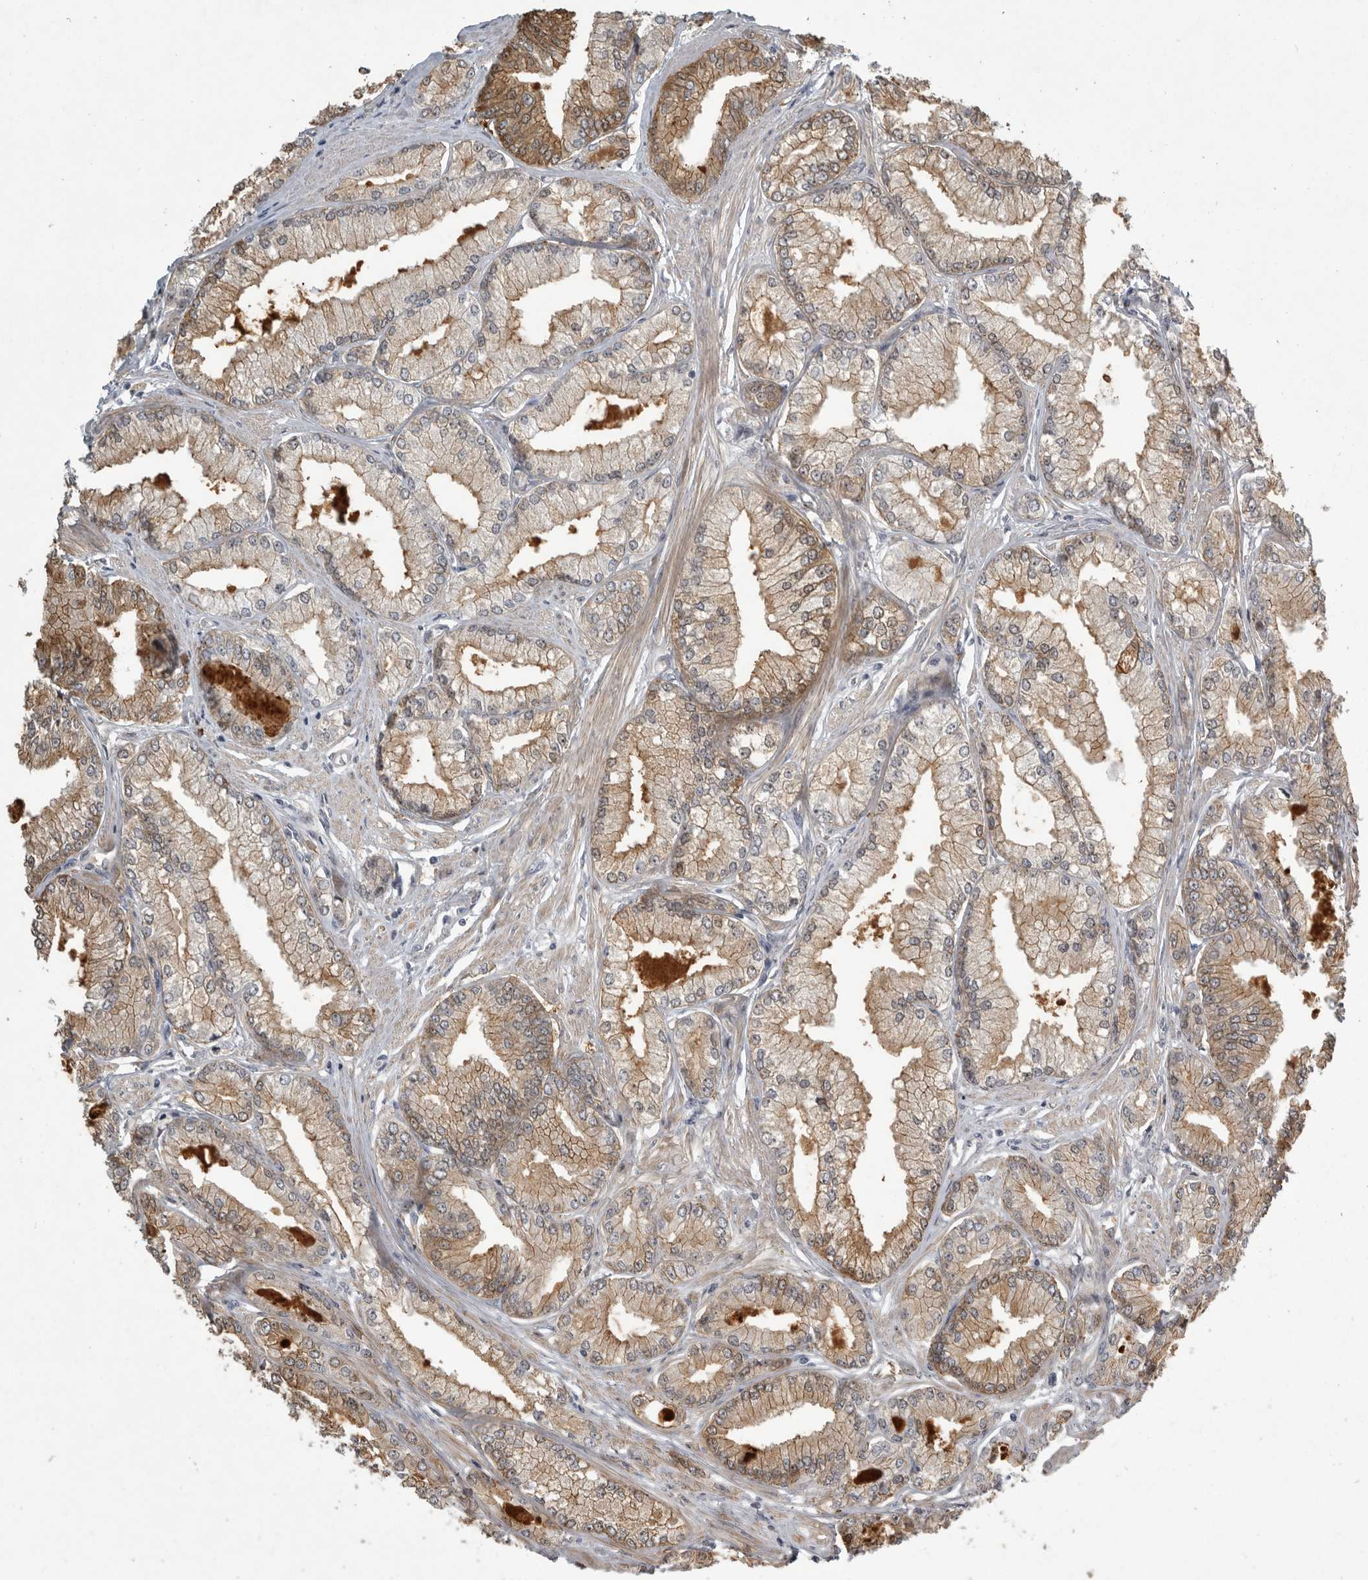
{"staining": {"intensity": "moderate", "quantity": ">75%", "location": "cytoplasmic/membranous"}, "tissue": "prostate cancer", "cell_type": "Tumor cells", "image_type": "cancer", "snomed": [{"axis": "morphology", "description": "Adenocarcinoma, Low grade"}, {"axis": "topography", "description": "Prostate"}], "caption": "This image exhibits prostate adenocarcinoma (low-grade) stained with IHC to label a protein in brown. The cytoplasmic/membranous of tumor cells show moderate positivity for the protein. Nuclei are counter-stained blue.", "gene": "MPDZ", "patient": {"sex": "male", "age": 52}}